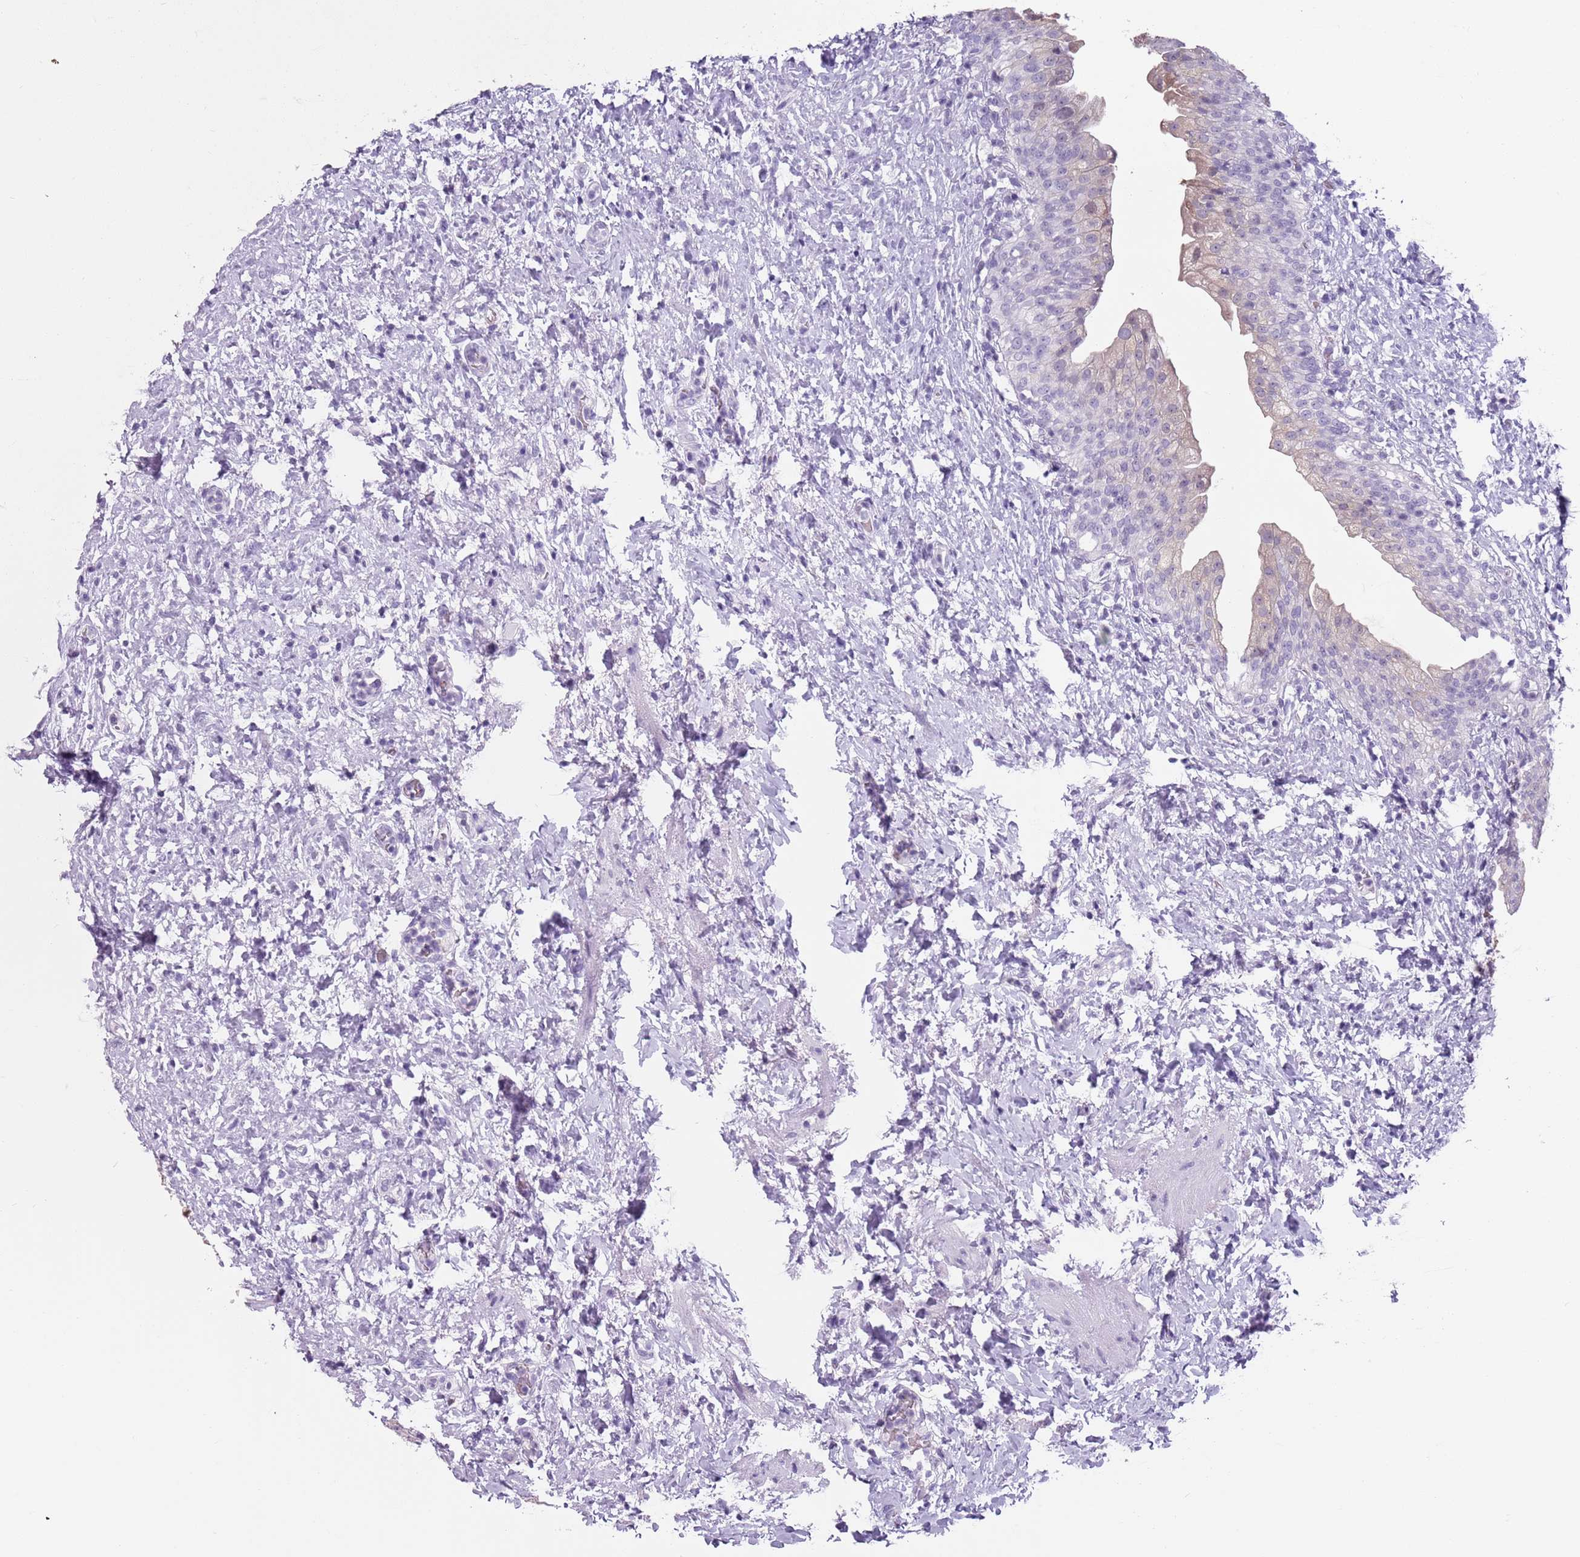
{"staining": {"intensity": "weak", "quantity": "<25%", "location": "cytoplasmic/membranous"}, "tissue": "urinary bladder", "cell_type": "Urothelial cells", "image_type": "normal", "snomed": [{"axis": "morphology", "description": "Normal tissue, NOS"}, {"axis": "topography", "description": "Urinary bladder"}], "caption": "The image reveals no staining of urothelial cells in benign urinary bladder.", "gene": "SPESP1", "patient": {"sex": "female", "age": 27}}